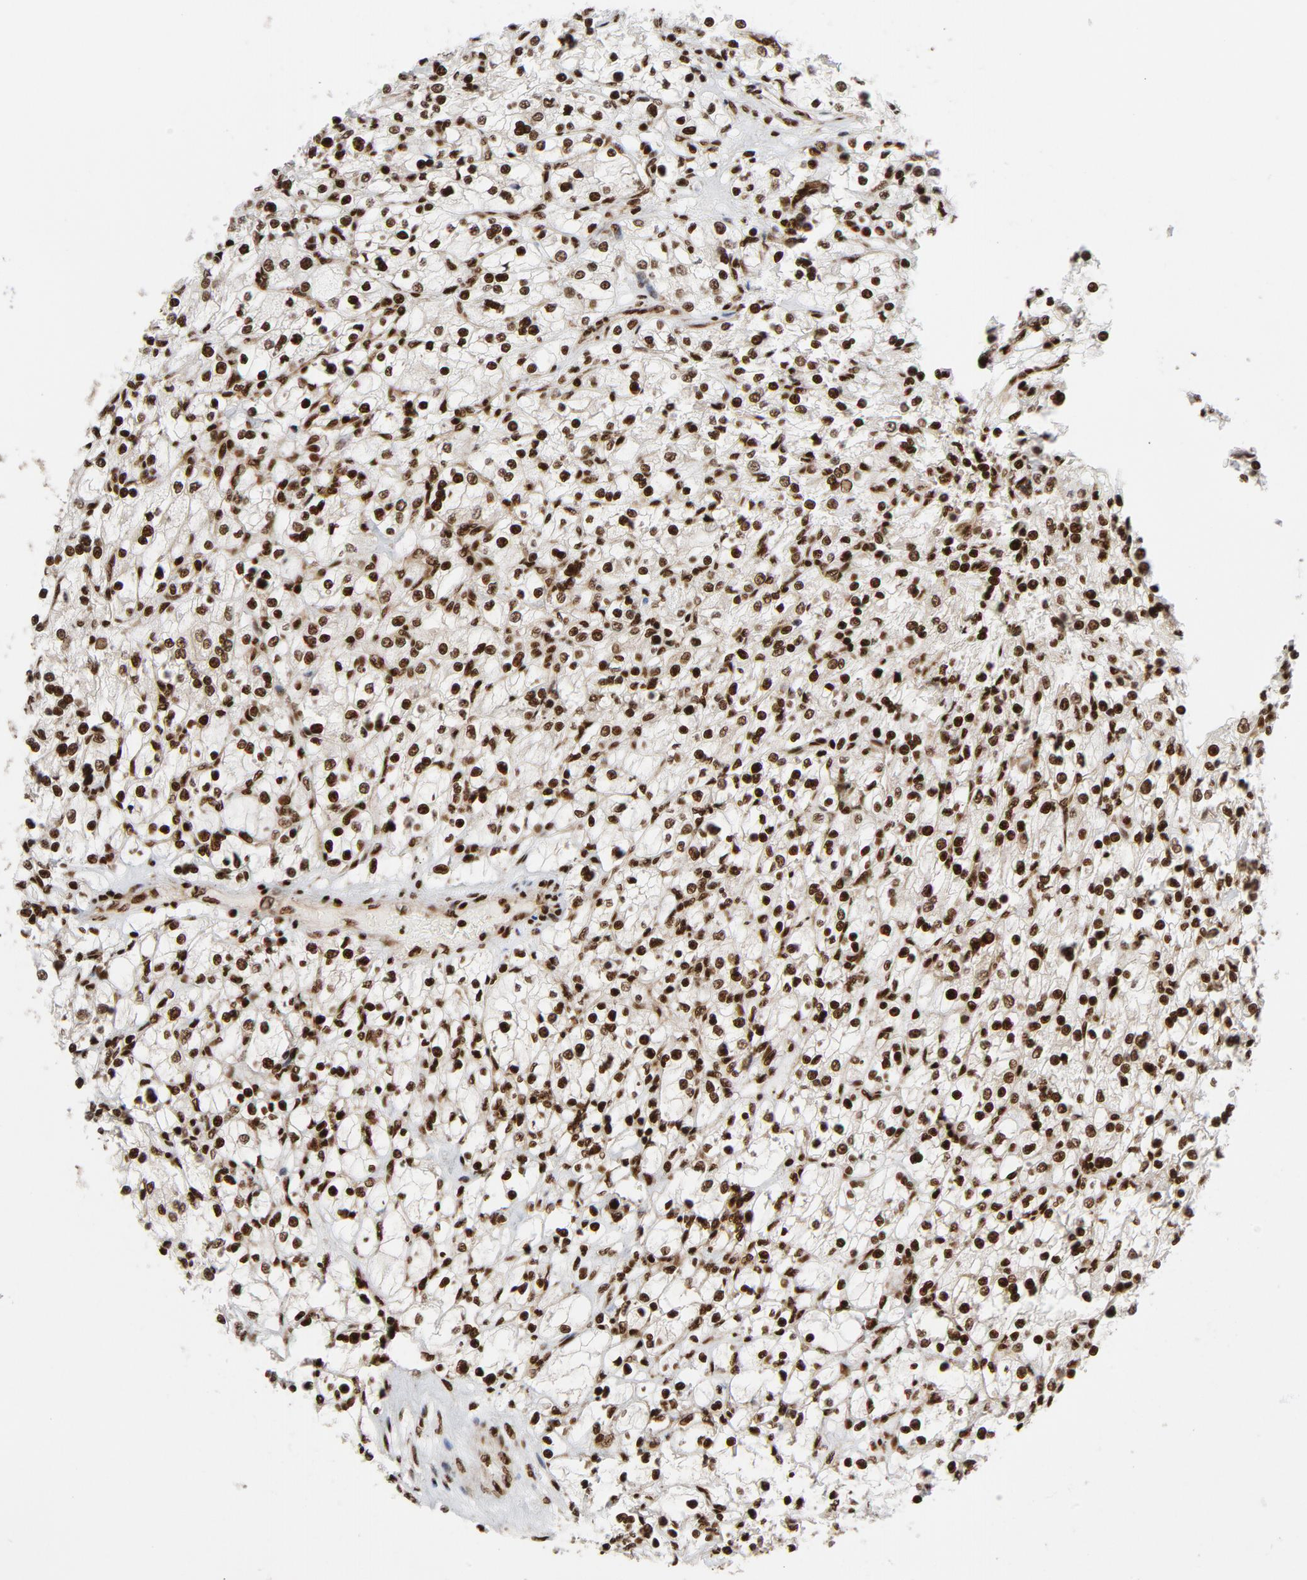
{"staining": {"intensity": "strong", "quantity": ">75%", "location": "nuclear"}, "tissue": "renal cancer", "cell_type": "Tumor cells", "image_type": "cancer", "snomed": [{"axis": "morphology", "description": "Adenocarcinoma, NOS"}, {"axis": "topography", "description": "Kidney"}], "caption": "Brown immunohistochemical staining in human adenocarcinoma (renal) reveals strong nuclear expression in approximately >75% of tumor cells. (Brightfield microscopy of DAB IHC at high magnification).", "gene": "NFYB", "patient": {"sex": "female", "age": 83}}